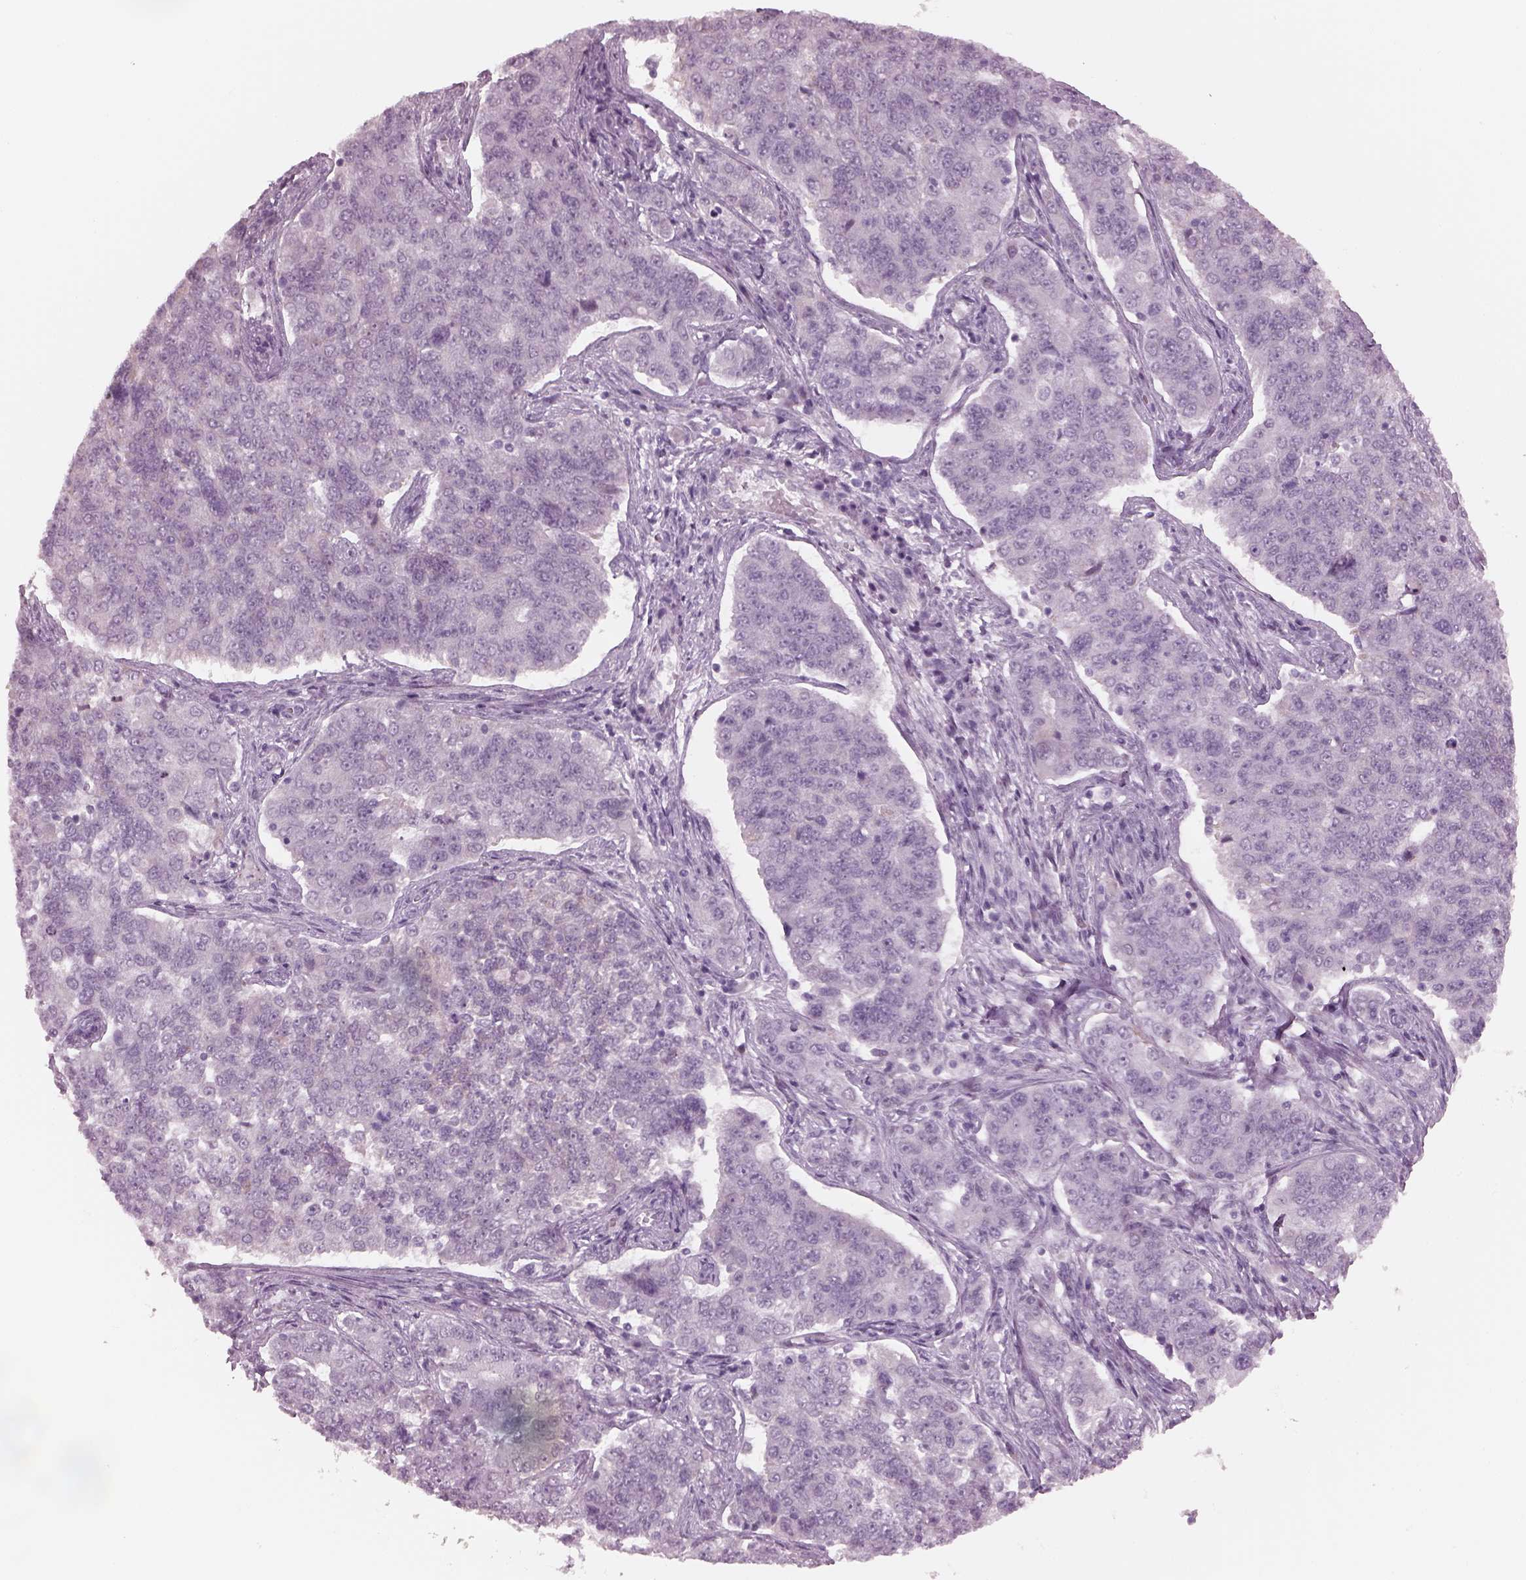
{"staining": {"intensity": "negative", "quantity": "none", "location": "none"}, "tissue": "endometrial cancer", "cell_type": "Tumor cells", "image_type": "cancer", "snomed": [{"axis": "morphology", "description": "Adenocarcinoma, NOS"}, {"axis": "topography", "description": "Endometrium"}], "caption": "This histopathology image is of adenocarcinoma (endometrial) stained with IHC to label a protein in brown with the nuclei are counter-stained blue. There is no expression in tumor cells. The staining is performed using DAB (3,3'-diaminobenzidine) brown chromogen with nuclei counter-stained in using hematoxylin.", "gene": "CYLC1", "patient": {"sex": "female", "age": 43}}